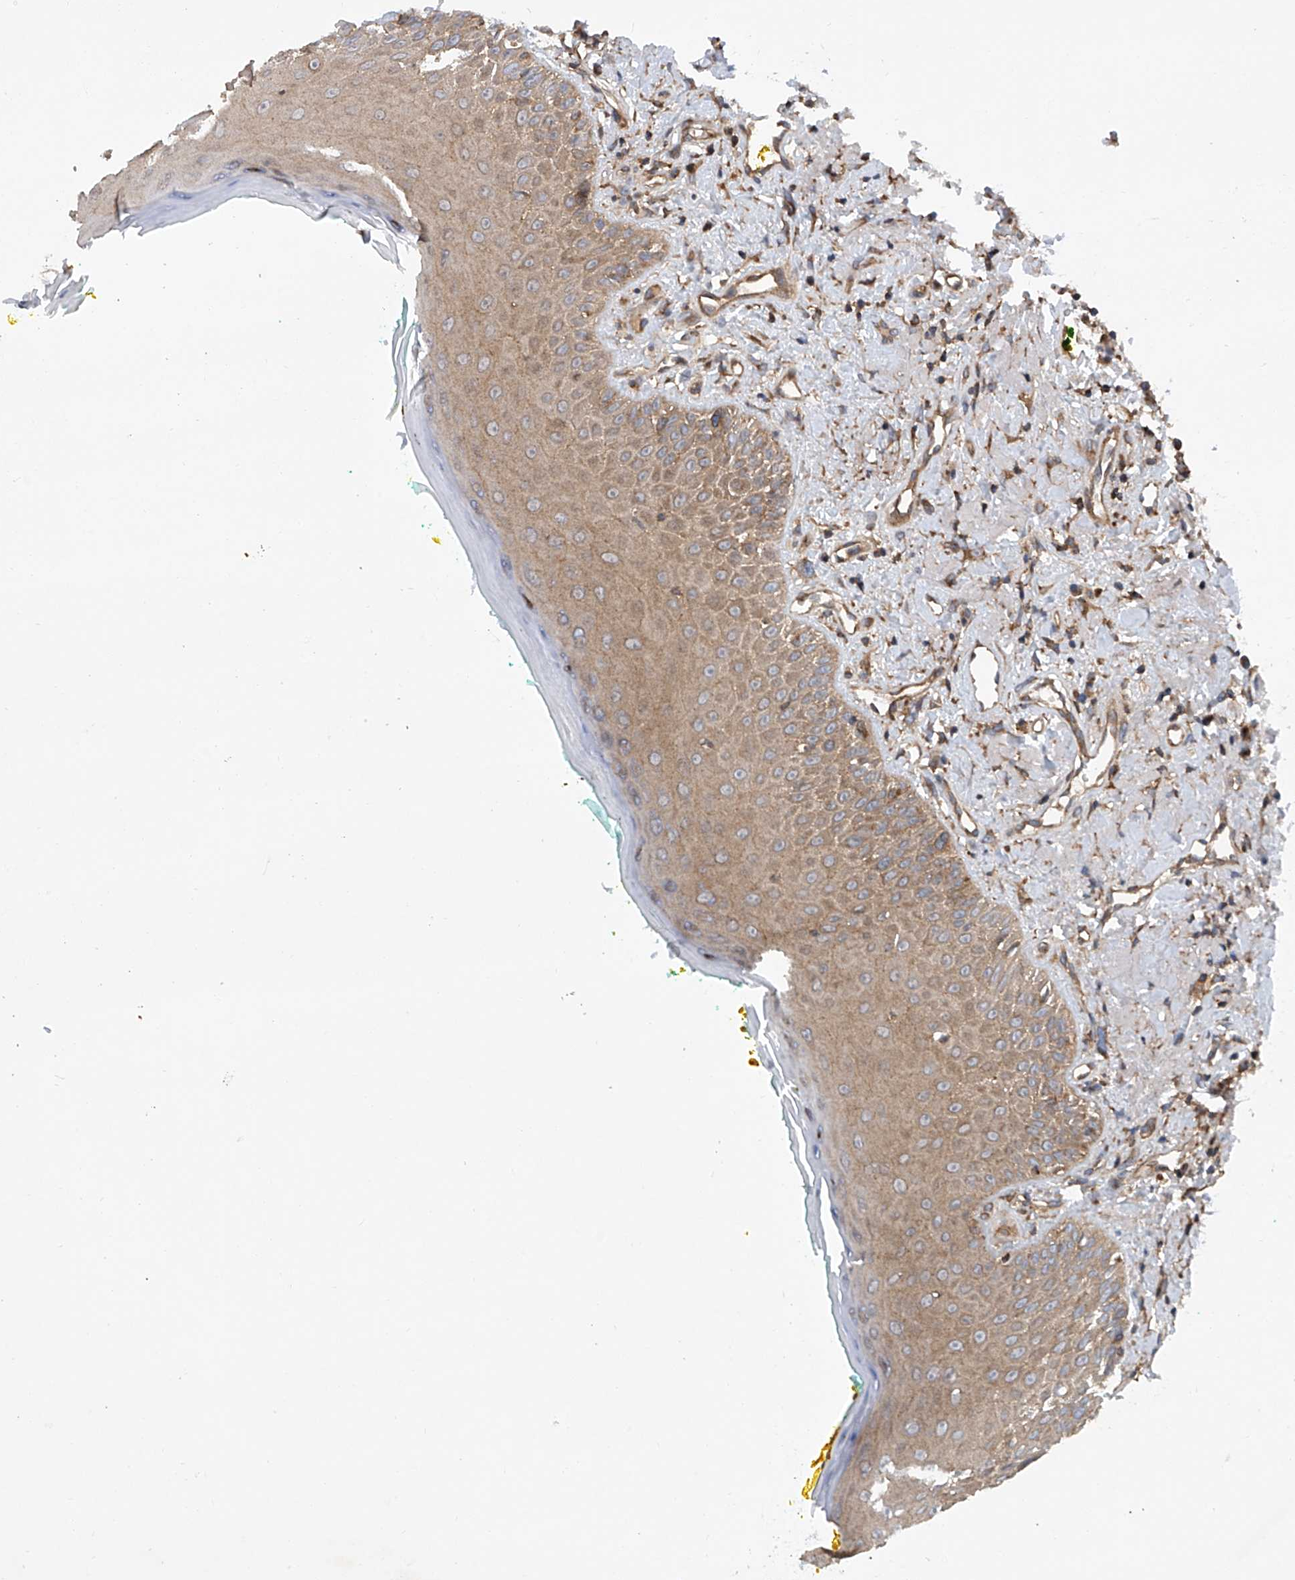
{"staining": {"intensity": "moderate", "quantity": ">75%", "location": "cytoplasmic/membranous,nuclear"}, "tissue": "oral mucosa", "cell_type": "Squamous epithelial cells", "image_type": "normal", "snomed": [{"axis": "morphology", "description": "Normal tissue, NOS"}, {"axis": "topography", "description": "Oral tissue"}], "caption": "About >75% of squamous epithelial cells in unremarkable oral mucosa exhibit moderate cytoplasmic/membranous,nuclear protein positivity as visualized by brown immunohistochemical staining.", "gene": "SMAP1", "patient": {"sex": "female", "age": 70}}